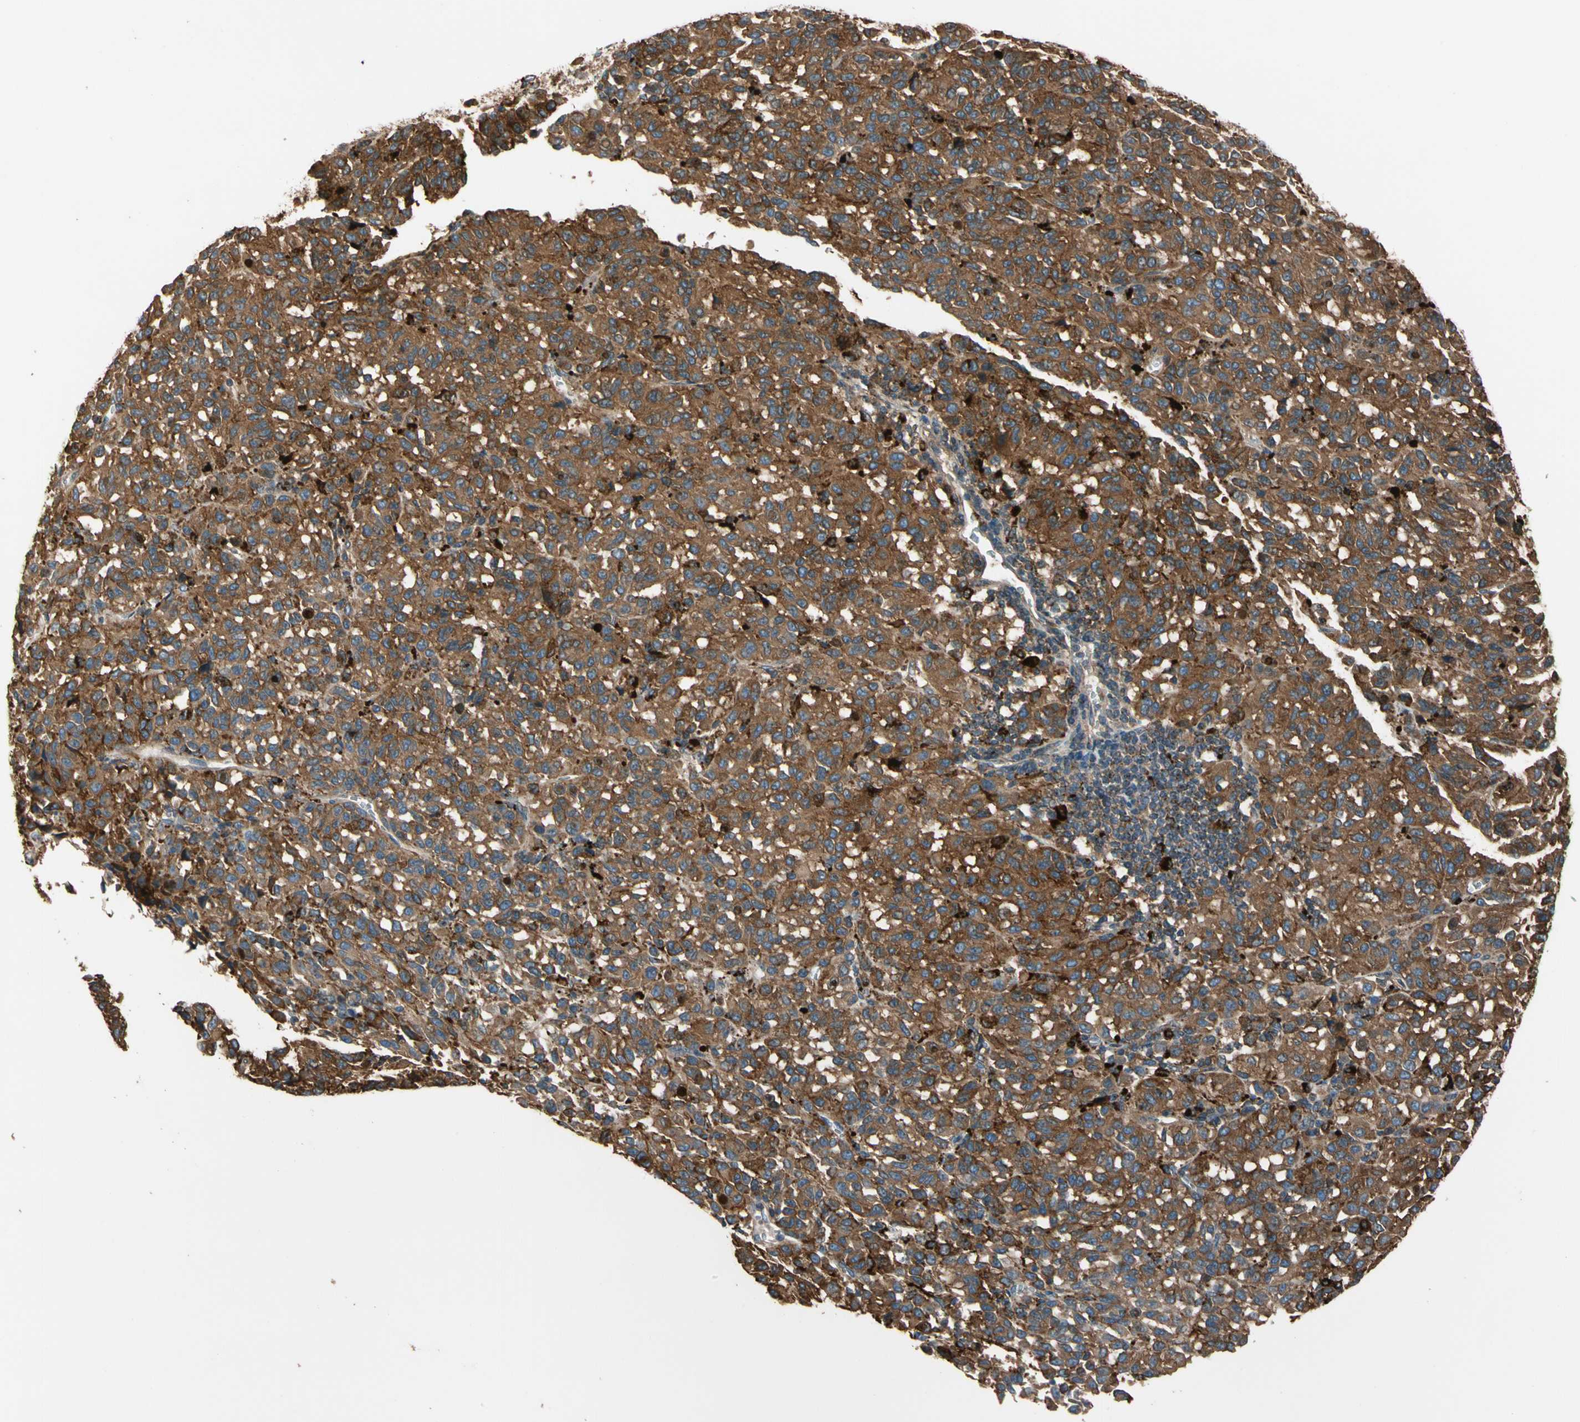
{"staining": {"intensity": "strong", "quantity": ">75%", "location": "cytoplasmic/membranous"}, "tissue": "melanoma", "cell_type": "Tumor cells", "image_type": "cancer", "snomed": [{"axis": "morphology", "description": "Malignant melanoma, Metastatic site"}, {"axis": "topography", "description": "Lung"}], "caption": "The micrograph exhibits immunohistochemical staining of melanoma. There is strong cytoplasmic/membranous positivity is identified in about >75% of tumor cells. Ihc stains the protein of interest in brown and the nuclei are stained blue.", "gene": "GM2A", "patient": {"sex": "male", "age": 64}}